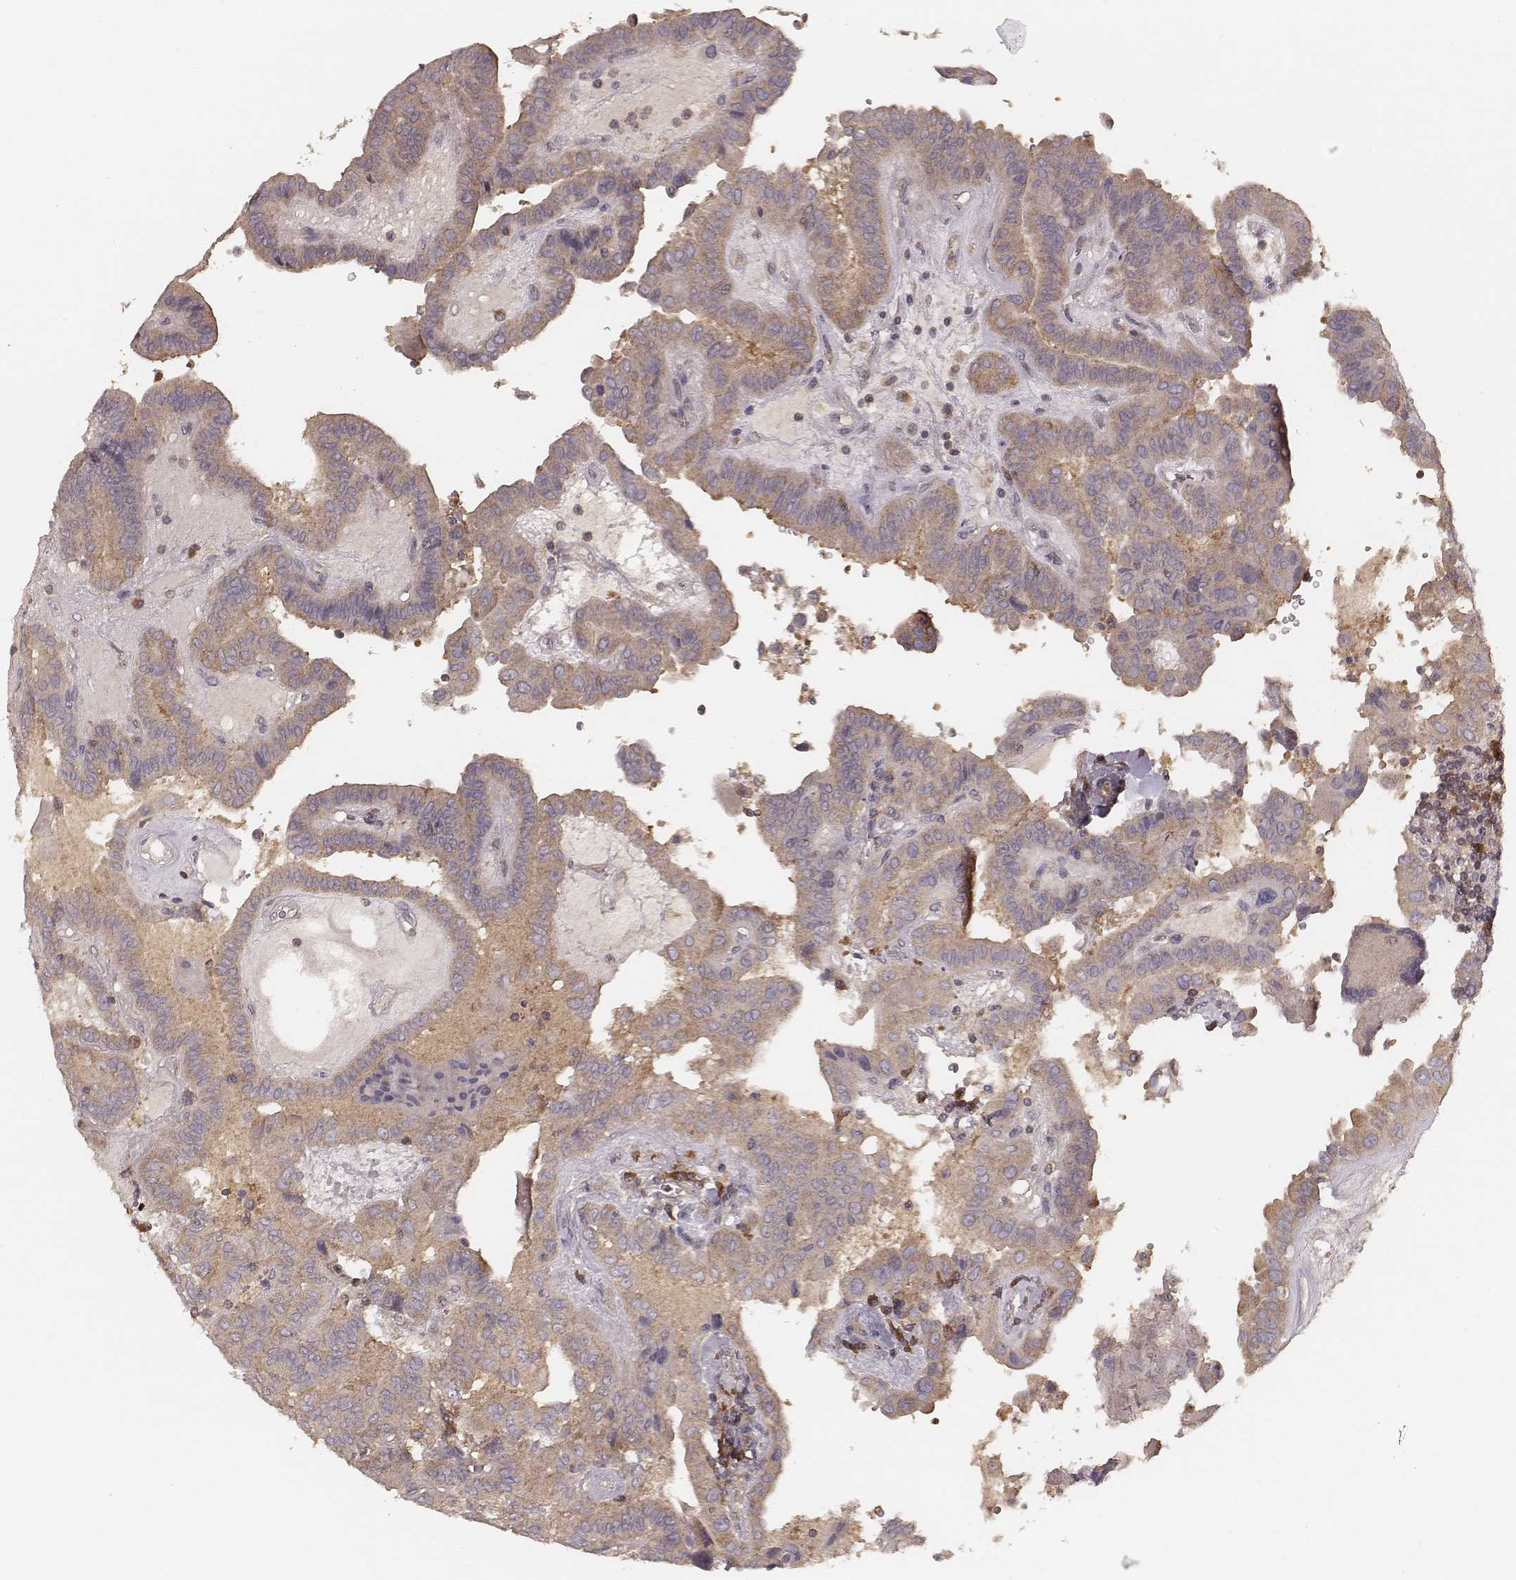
{"staining": {"intensity": "weak", "quantity": ">75%", "location": "cytoplasmic/membranous"}, "tissue": "thyroid cancer", "cell_type": "Tumor cells", "image_type": "cancer", "snomed": [{"axis": "morphology", "description": "Papillary adenocarcinoma, NOS"}, {"axis": "topography", "description": "Thyroid gland"}], "caption": "A brown stain shows weak cytoplasmic/membranous expression of a protein in human thyroid papillary adenocarcinoma tumor cells.", "gene": "CARS1", "patient": {"sex": "female", "age": 37}}